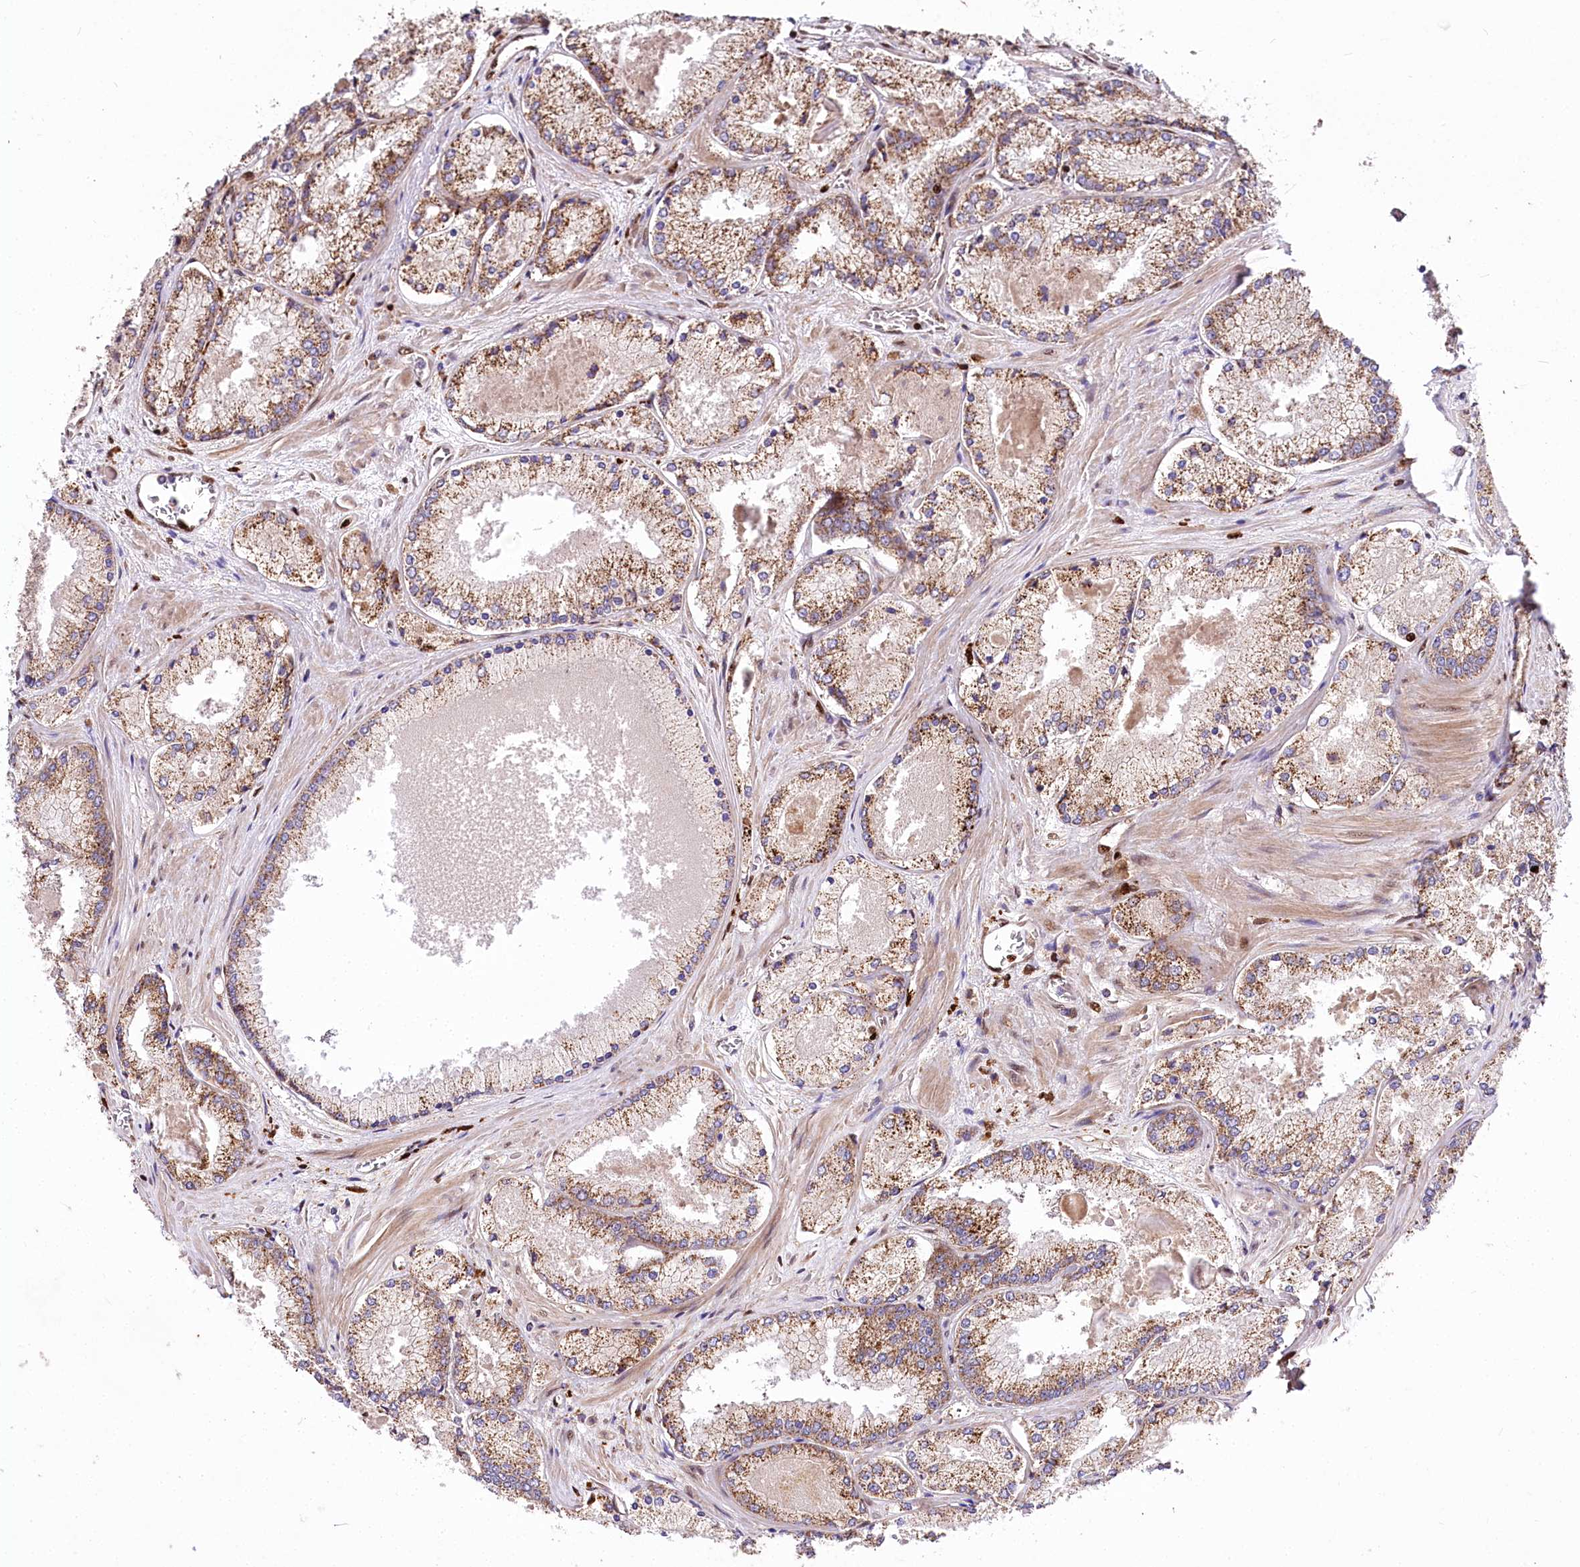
{"staining": {"intensity": "moderate", "quantity": ">75%", "location": "cytoplasmic/membranous"}, "tissue": "prostate cancer", "cell_type": "Tumor cells", "image_type": "cancer", "snomed": [{"axis": "morphology", "description": "Adenocarcinoma, Low grade"}, {"axis": "topography", "description": "Prostate"}], "caption": "About >75% of tumor cells in human prostate cancer show moderate cytoplasmic/membranous protein staining as visualized by brown immunohistochemical staining.", "gene": "FIGN", "patient": {"sex": "male", "age": 74}}